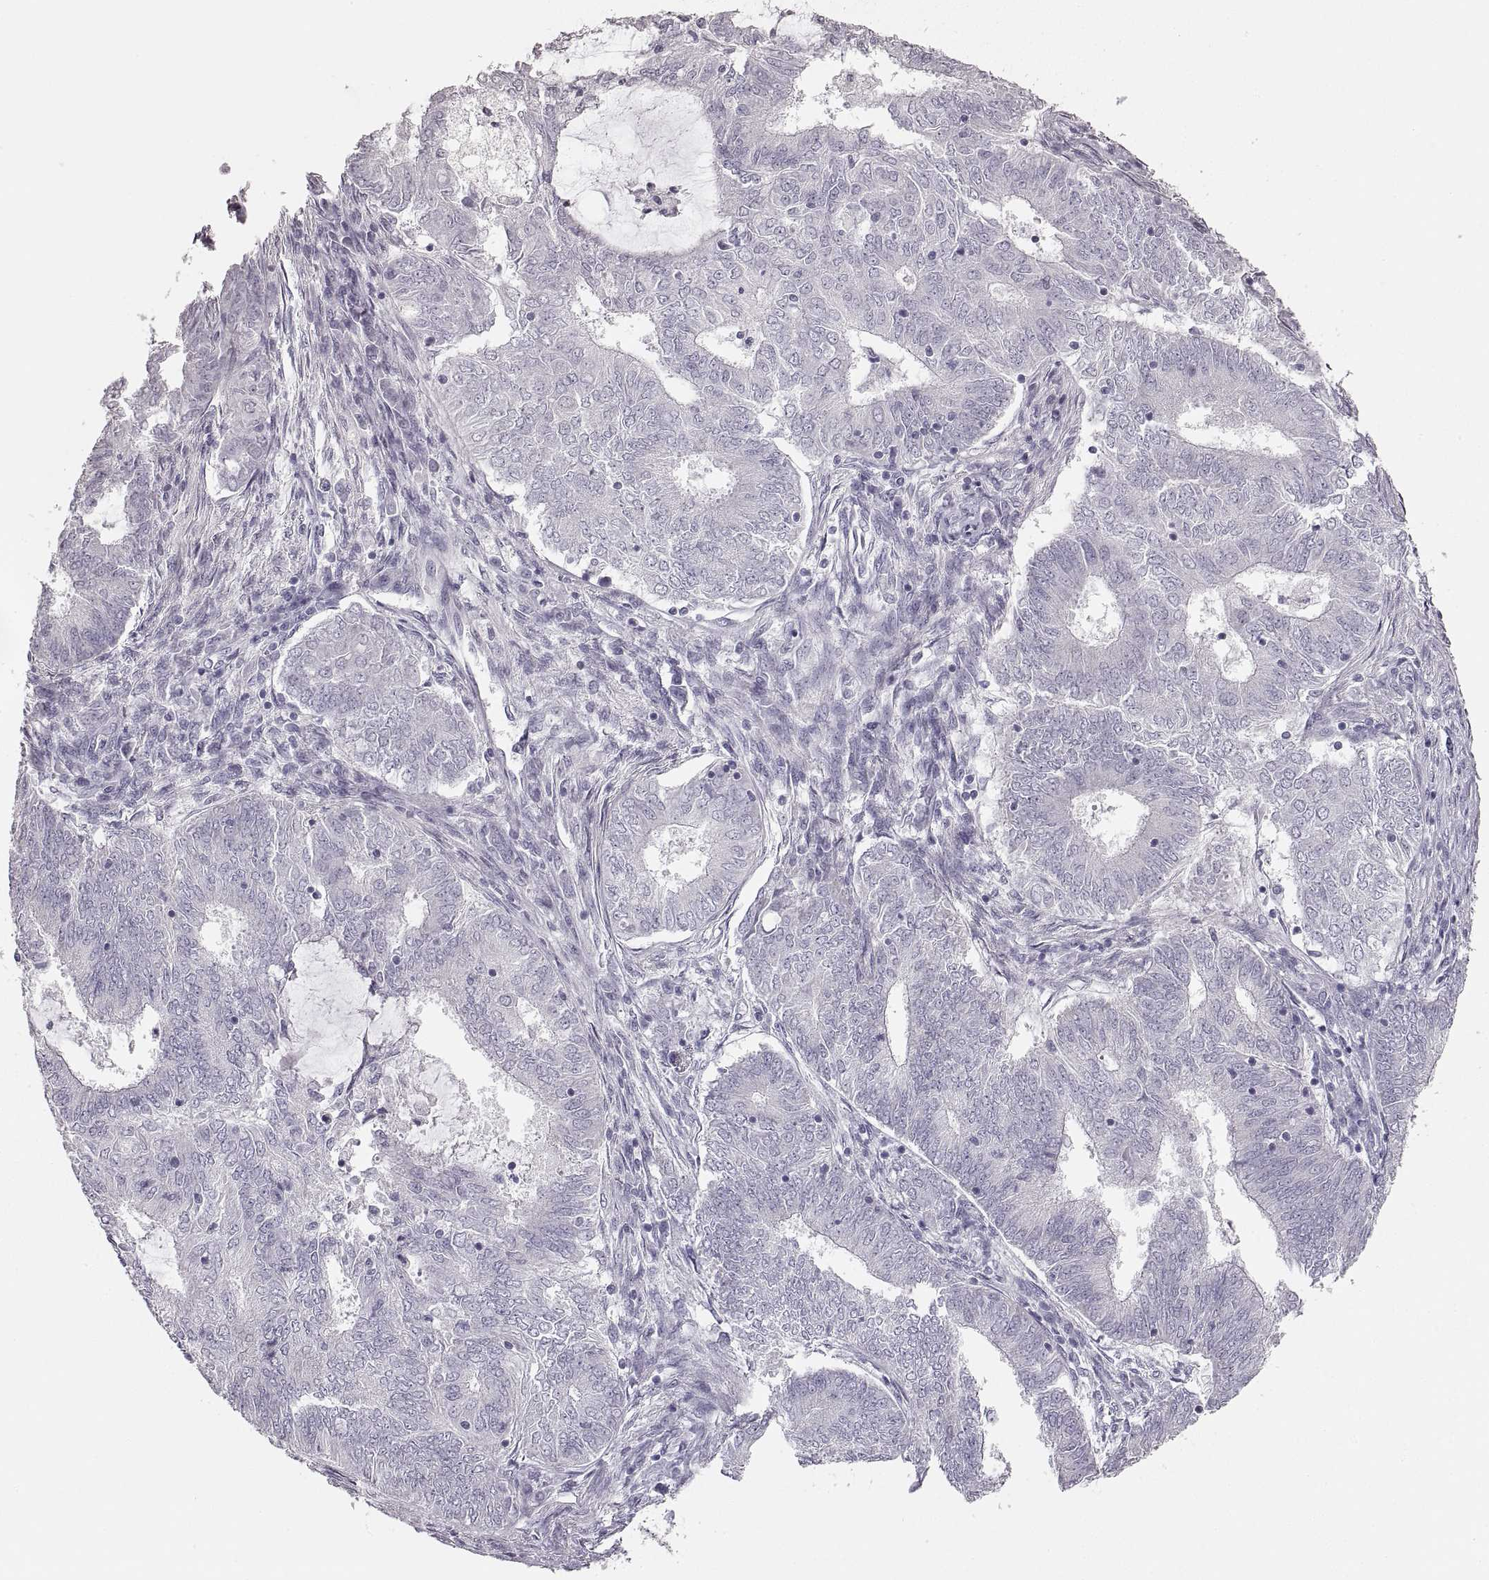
{"staining": {"intensity": "negative", "quantity": "none", "location": "none"}, "tissue": "endometrial cancer", "cell_type": "Tumor cells", "image_type": "cancer", "snomed": [{"axis": "morphology", "description": "Adenocarcinoma, NOS"}, {"axis": "topography", "description": "Endometrium"}], "caption": "Immunohistochemical staining of human adenocarcinoma (endometrial) reveals no significant expression in tumor cells.", "gene": "RDH13", "patient": {"sex": "female", "age": 62}}